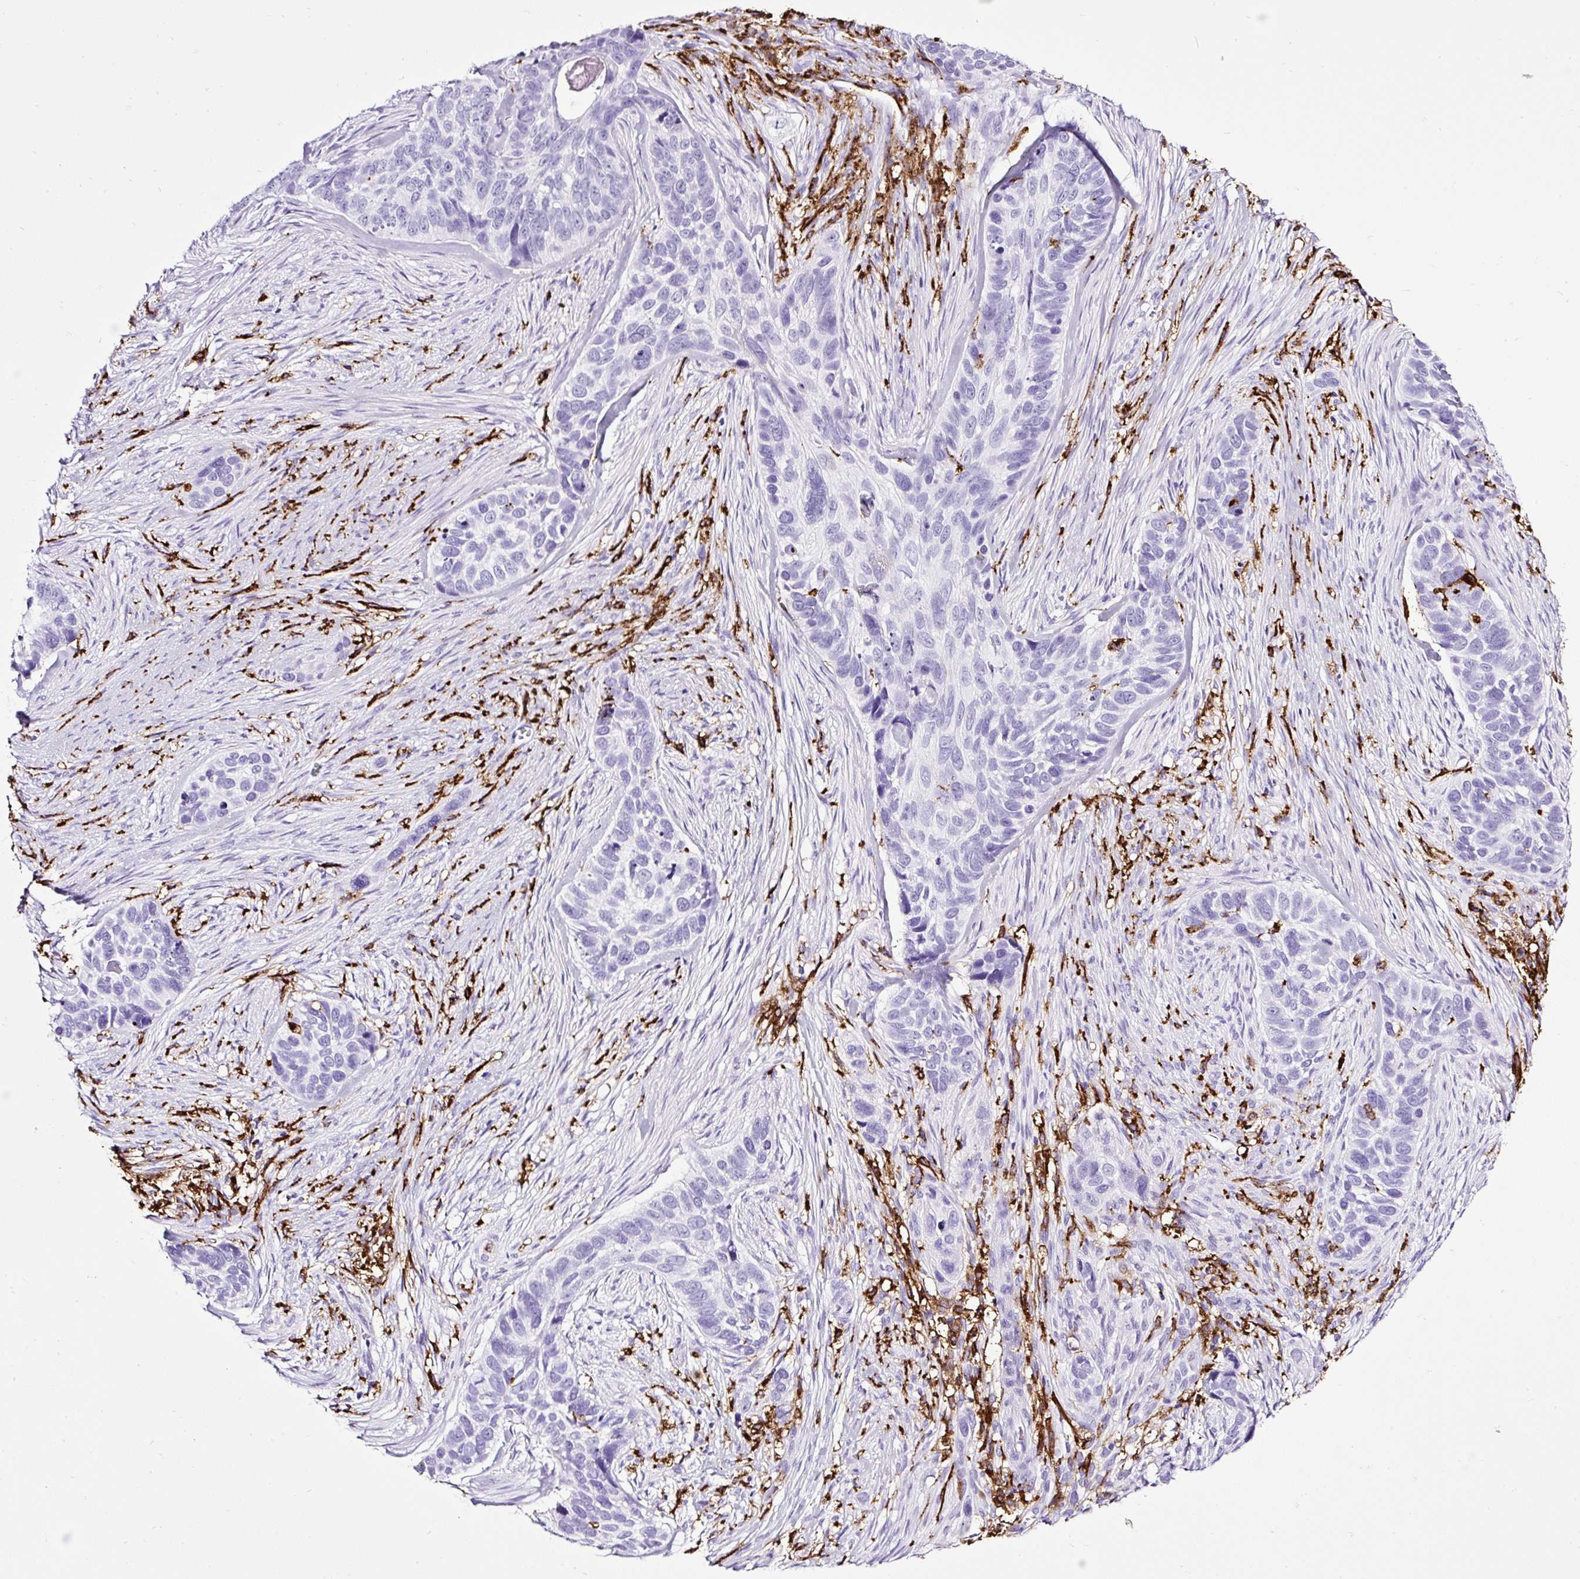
{"staining": {"intensity": "negative", "quantity": "none", "location": "none"}, "tissue": "skin cancer", "cell_type": "Tumor cells", "image_type": "cancer", "snomed": [{"axis": "morphology", "description": "Basal cell carcinoma"}, {"axis": "topography", "description": "Skin"}], "caption": "Skin basal cell carcinoma was stained to show a protein in brown. There is no significant staining in tumor cells.", "gene": "HLA-DRA", "patient": {"sex": "female", "age": 82}}